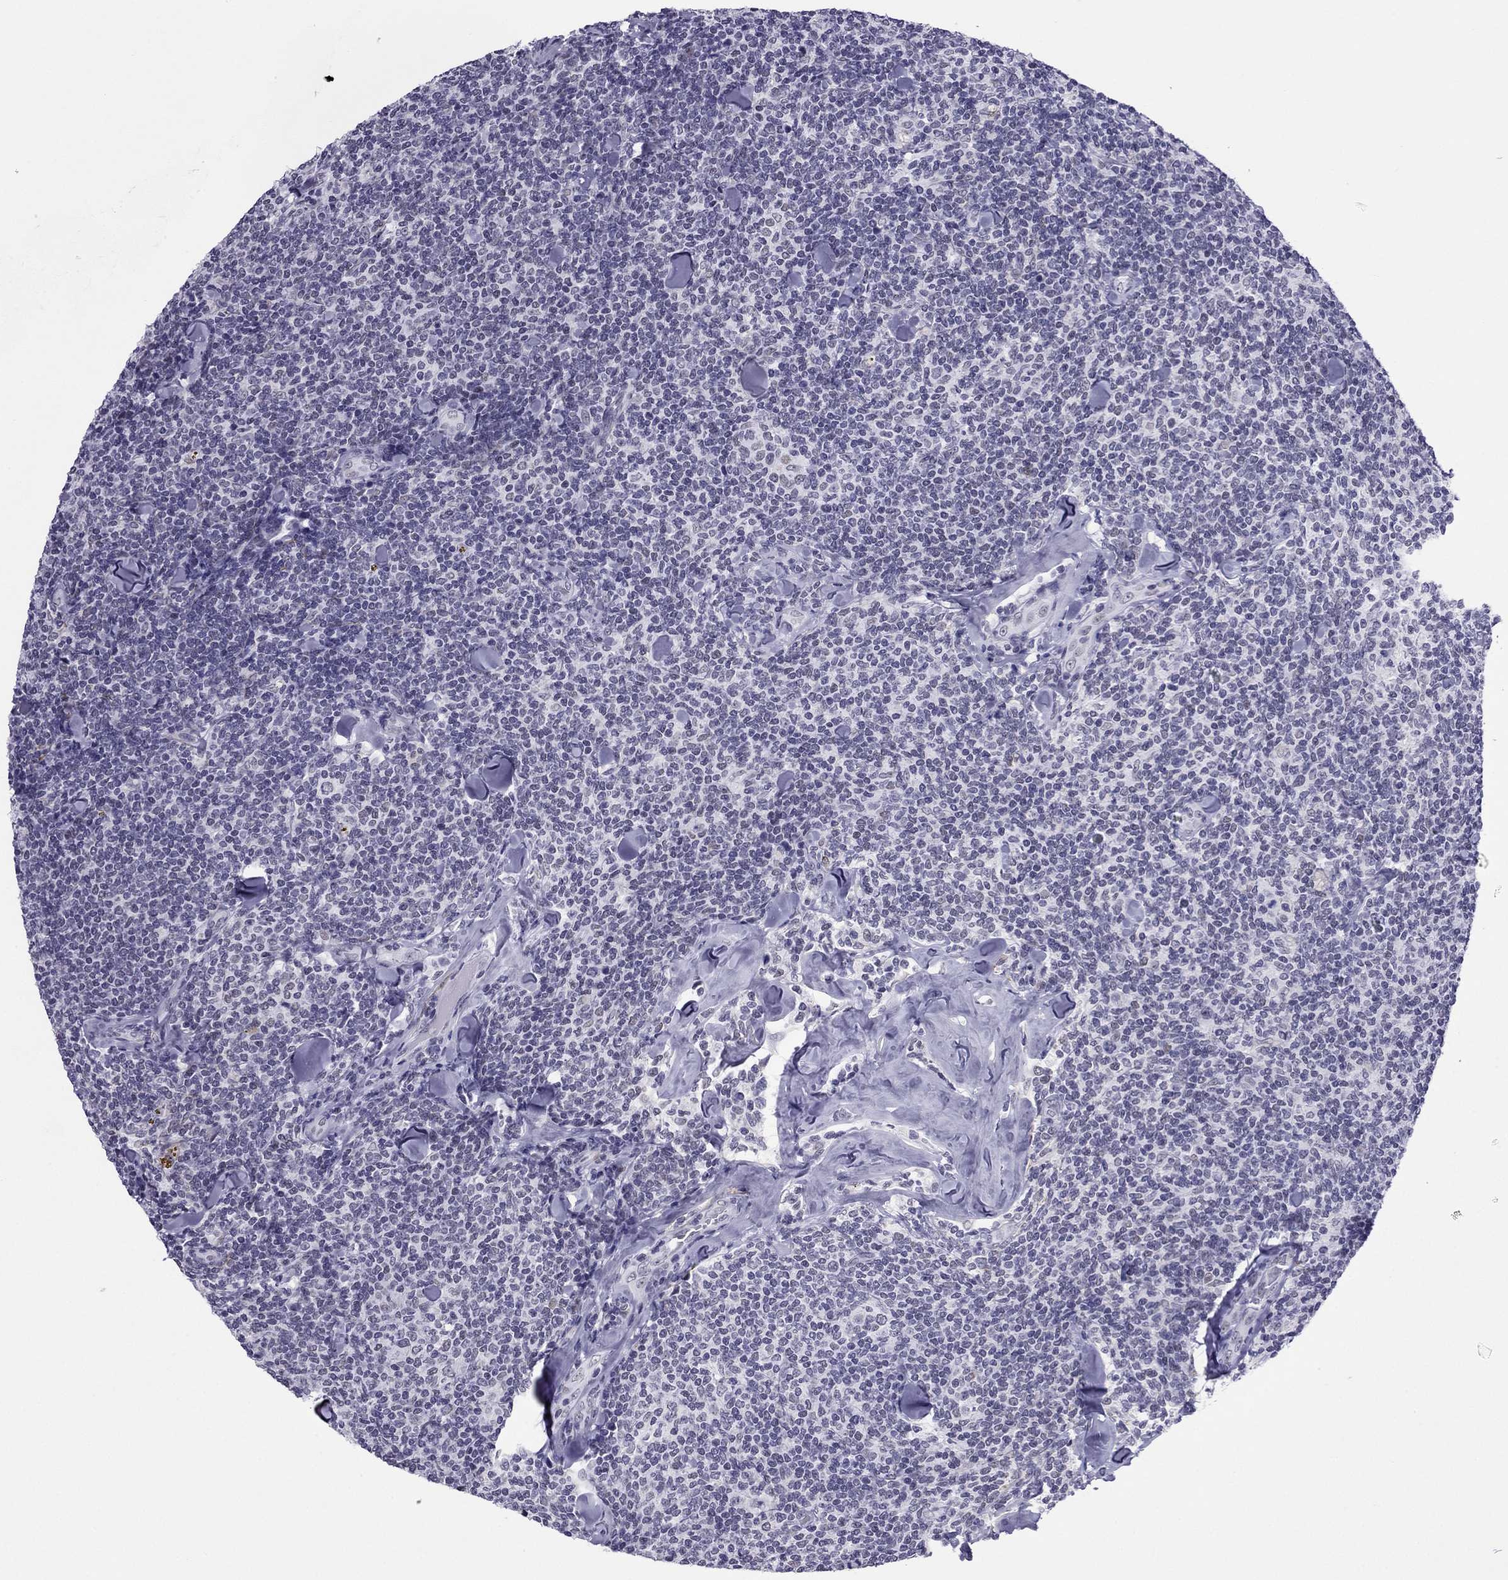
{"staining": {"intensity": "negative", "quantity": "none", "location": "none"}, "tissue": "lymphoma", "cell_type": "Tumor cells", "image_type": "cancer", "snomed": [{"axis": "morphology", "description": "Malignant lymphoma, non-Hodgkin's type, Low grade"}, {"axis": "topography", "description": "Lymph node"}], "caption": "Image shows no significant protein positivity in tumor cells of low-grade malignant lymphoma, non-Hodgkin's type.", "gene": "ZNF646", "patient": {"sex": "female", "age": 56}}